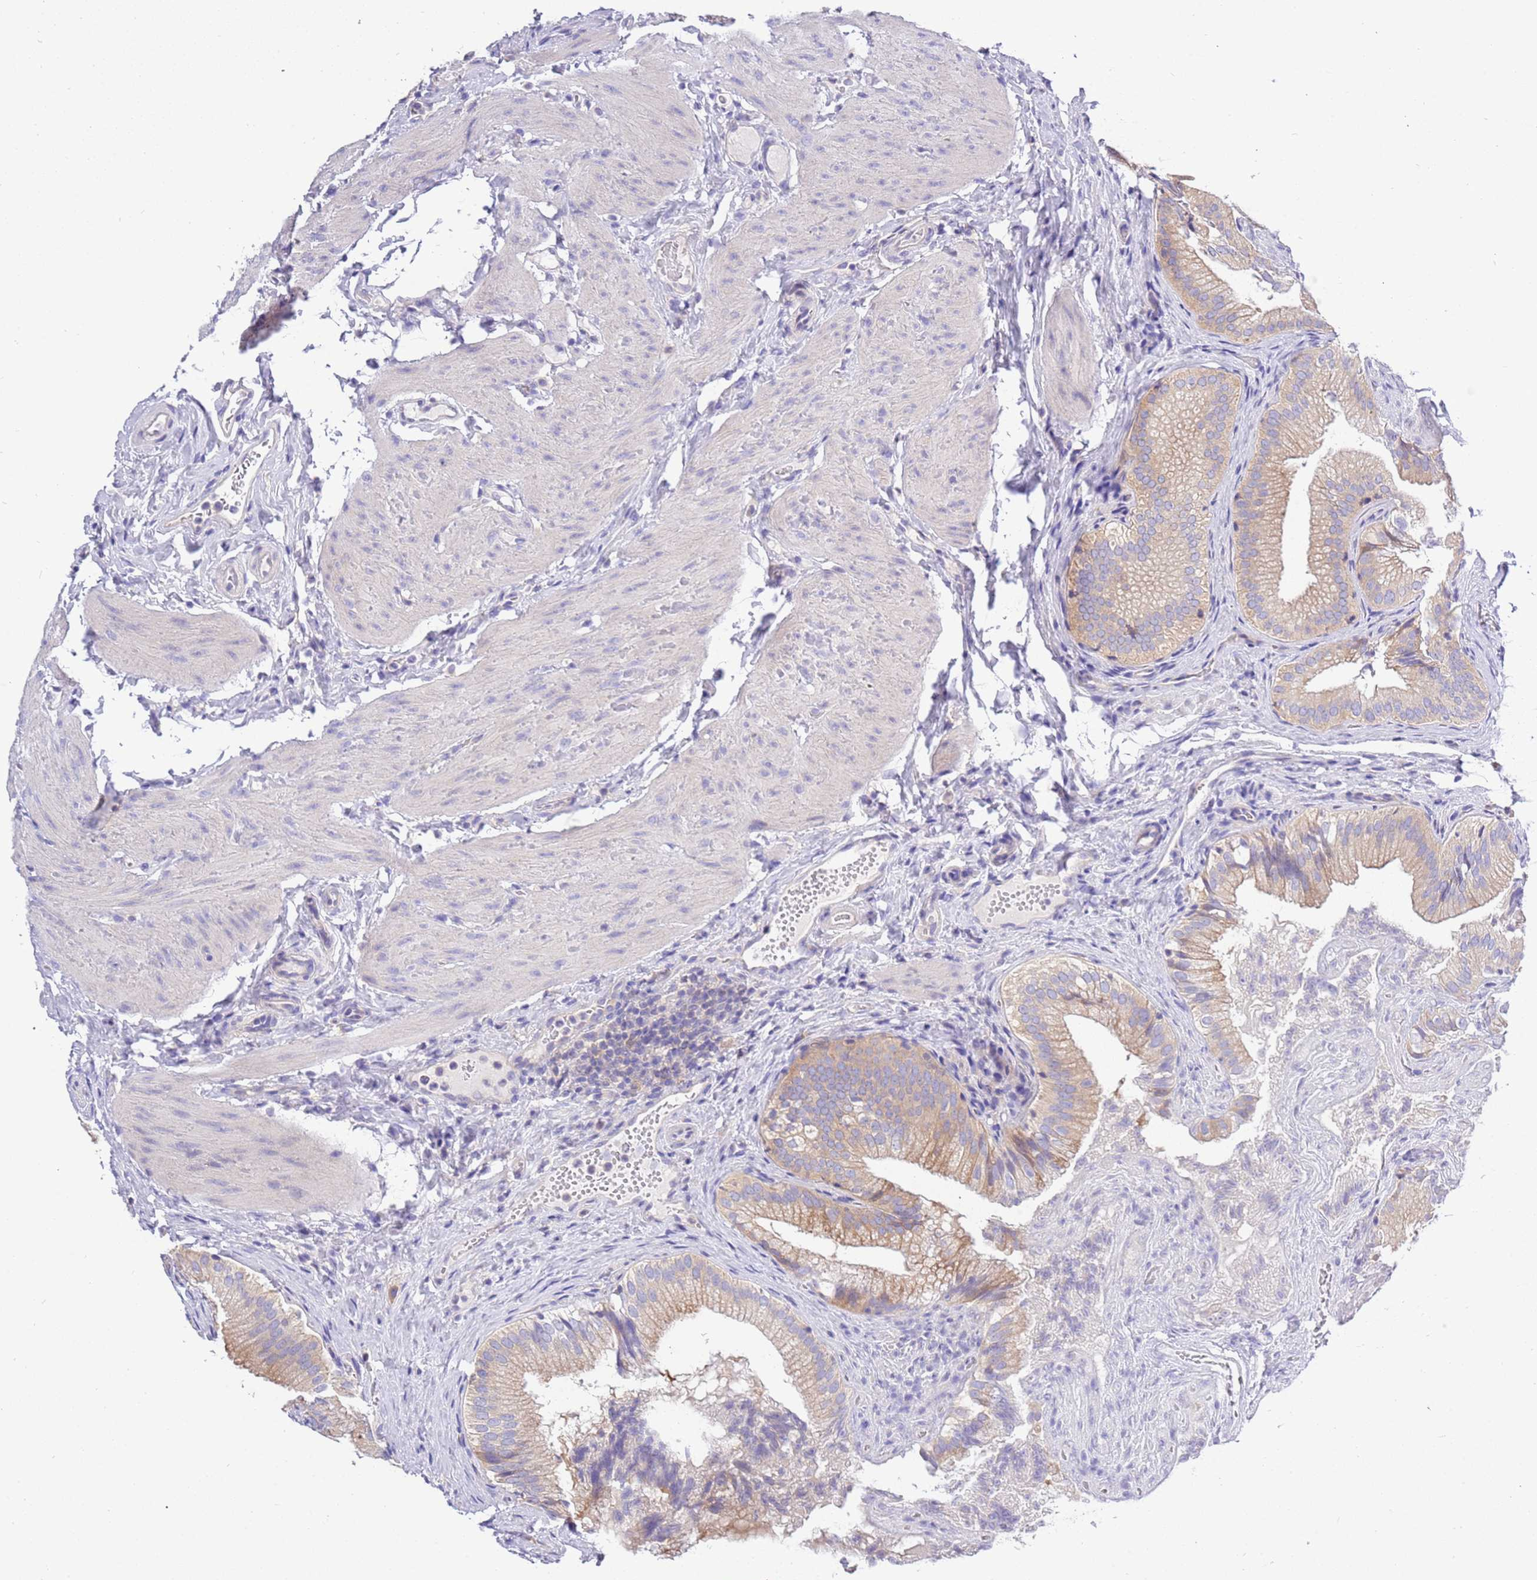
{"staining": {"intensity": "moderate", "quantity": ">75%", "location": "cytoplasmic/membranous"}, "tissue": "gallbladder", "cell_type": "Glandular cells", "image_type": "normal", "snomed": [{"axis": "morphology", "description": "Normal tissue, NOS"}, {"axis": "topography", "description": "Gallbladder"}], "caption": "Protein expression analysis of normal human gallbladder reveals moderate cytoplasmic/membranous expression in approximately >75% of glandular cells. The protein of interest is stained brown, and the nuclei are stained in blue (DAB (3,3'-diaminobenzidine) IHC with brightfield microscopy, high magnification).", "gene": "STIP1", "patient": {"sex": "female", "age": 30}}